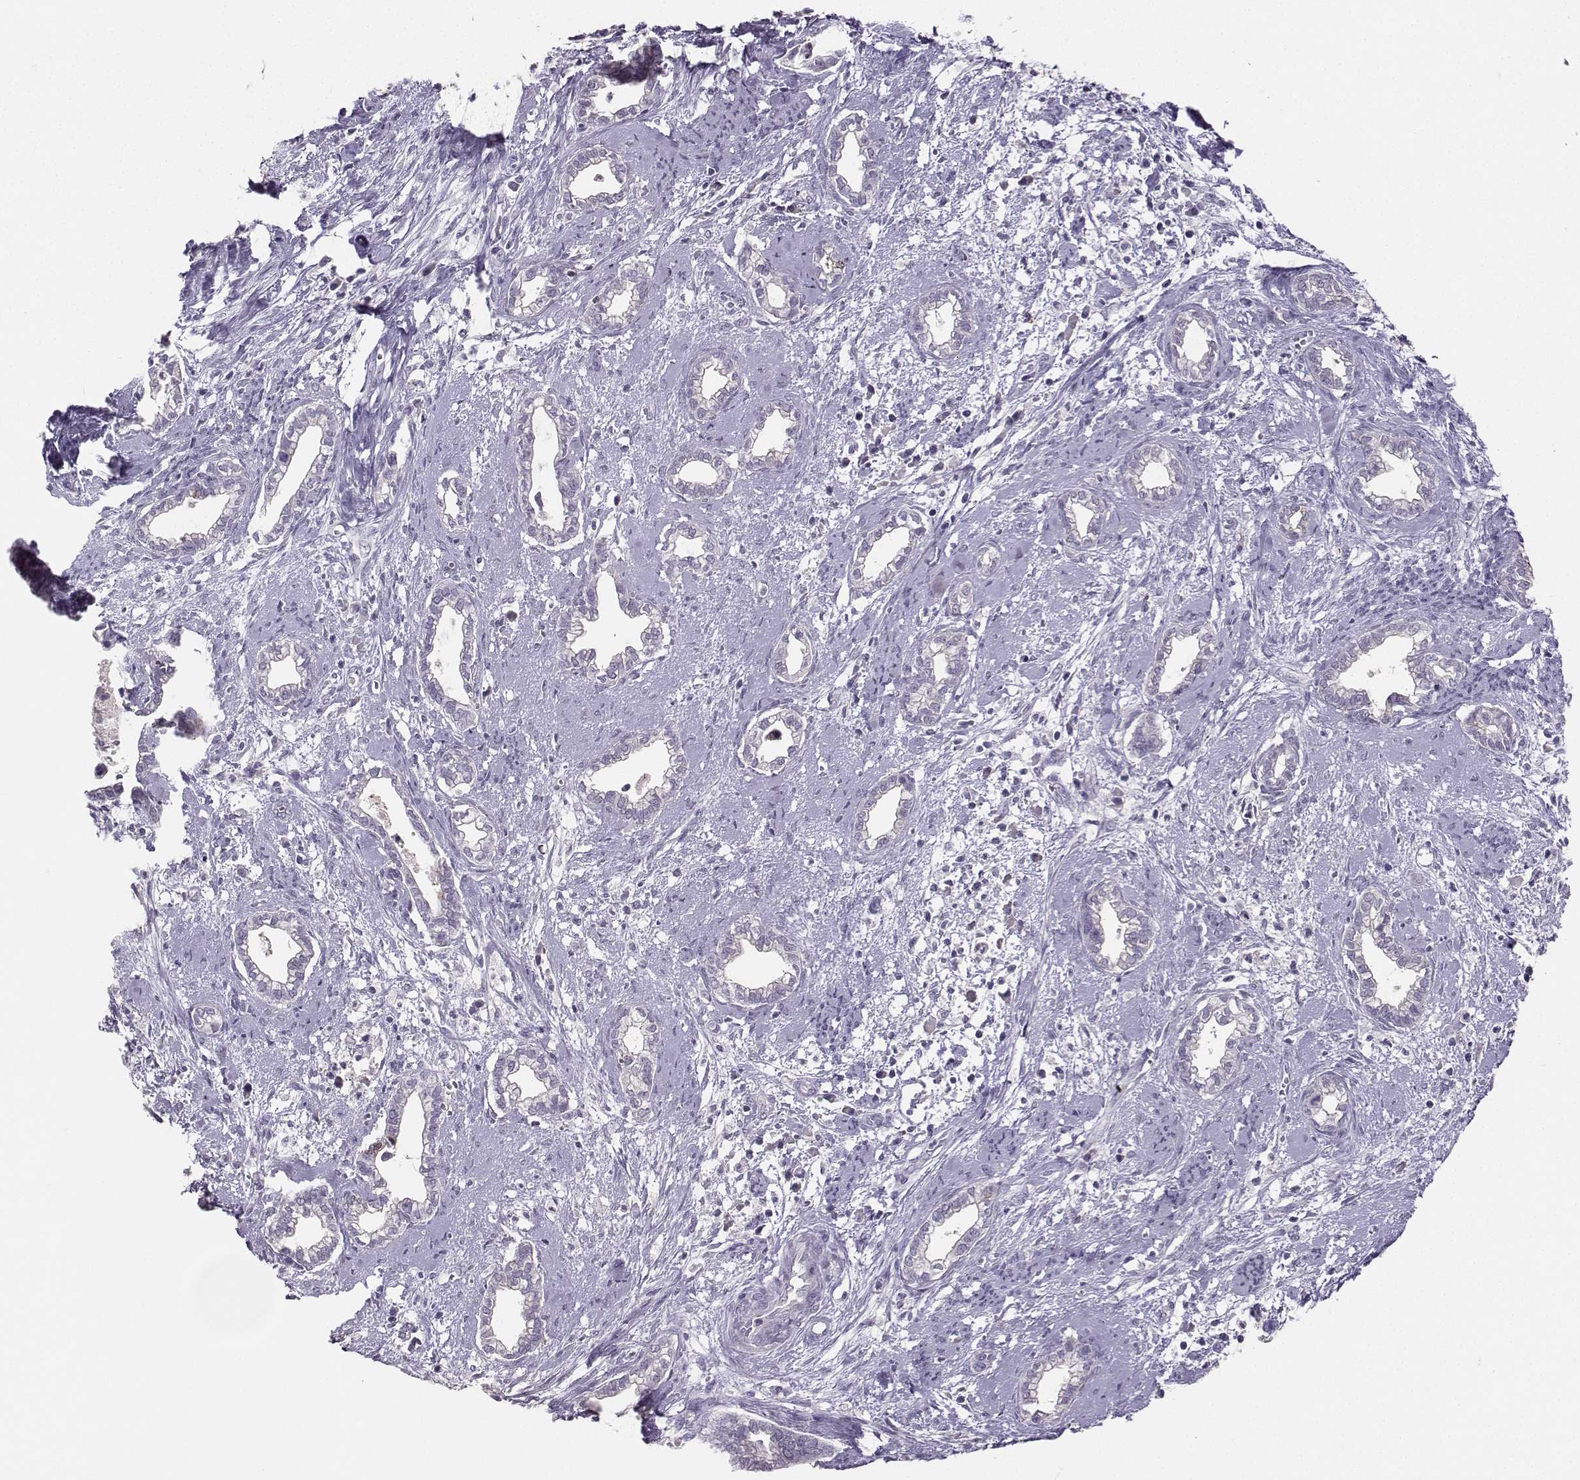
{"staining": {"intensity": "moderate", "quantity": "<25%", "location": "cytoplasmic/membranous"}, "tissue": "cervical cancer", "cell_type": "Tumor cells", "image_type": "cancer", "snomed": [{"axis": "morphology", "description": "Adenocarcinoma, NOS"}, {"axis": "topography", "description": "Cervix"}], "caption": "Immunohistochemical staining of cervical cancer (adenocarcinoma) shows low levels of moderate cytoplasmic/membranous expression in approximately <25% of tumor cells.", "gene": "PKP2", "patient": {"sex": "female", "age": 62}}